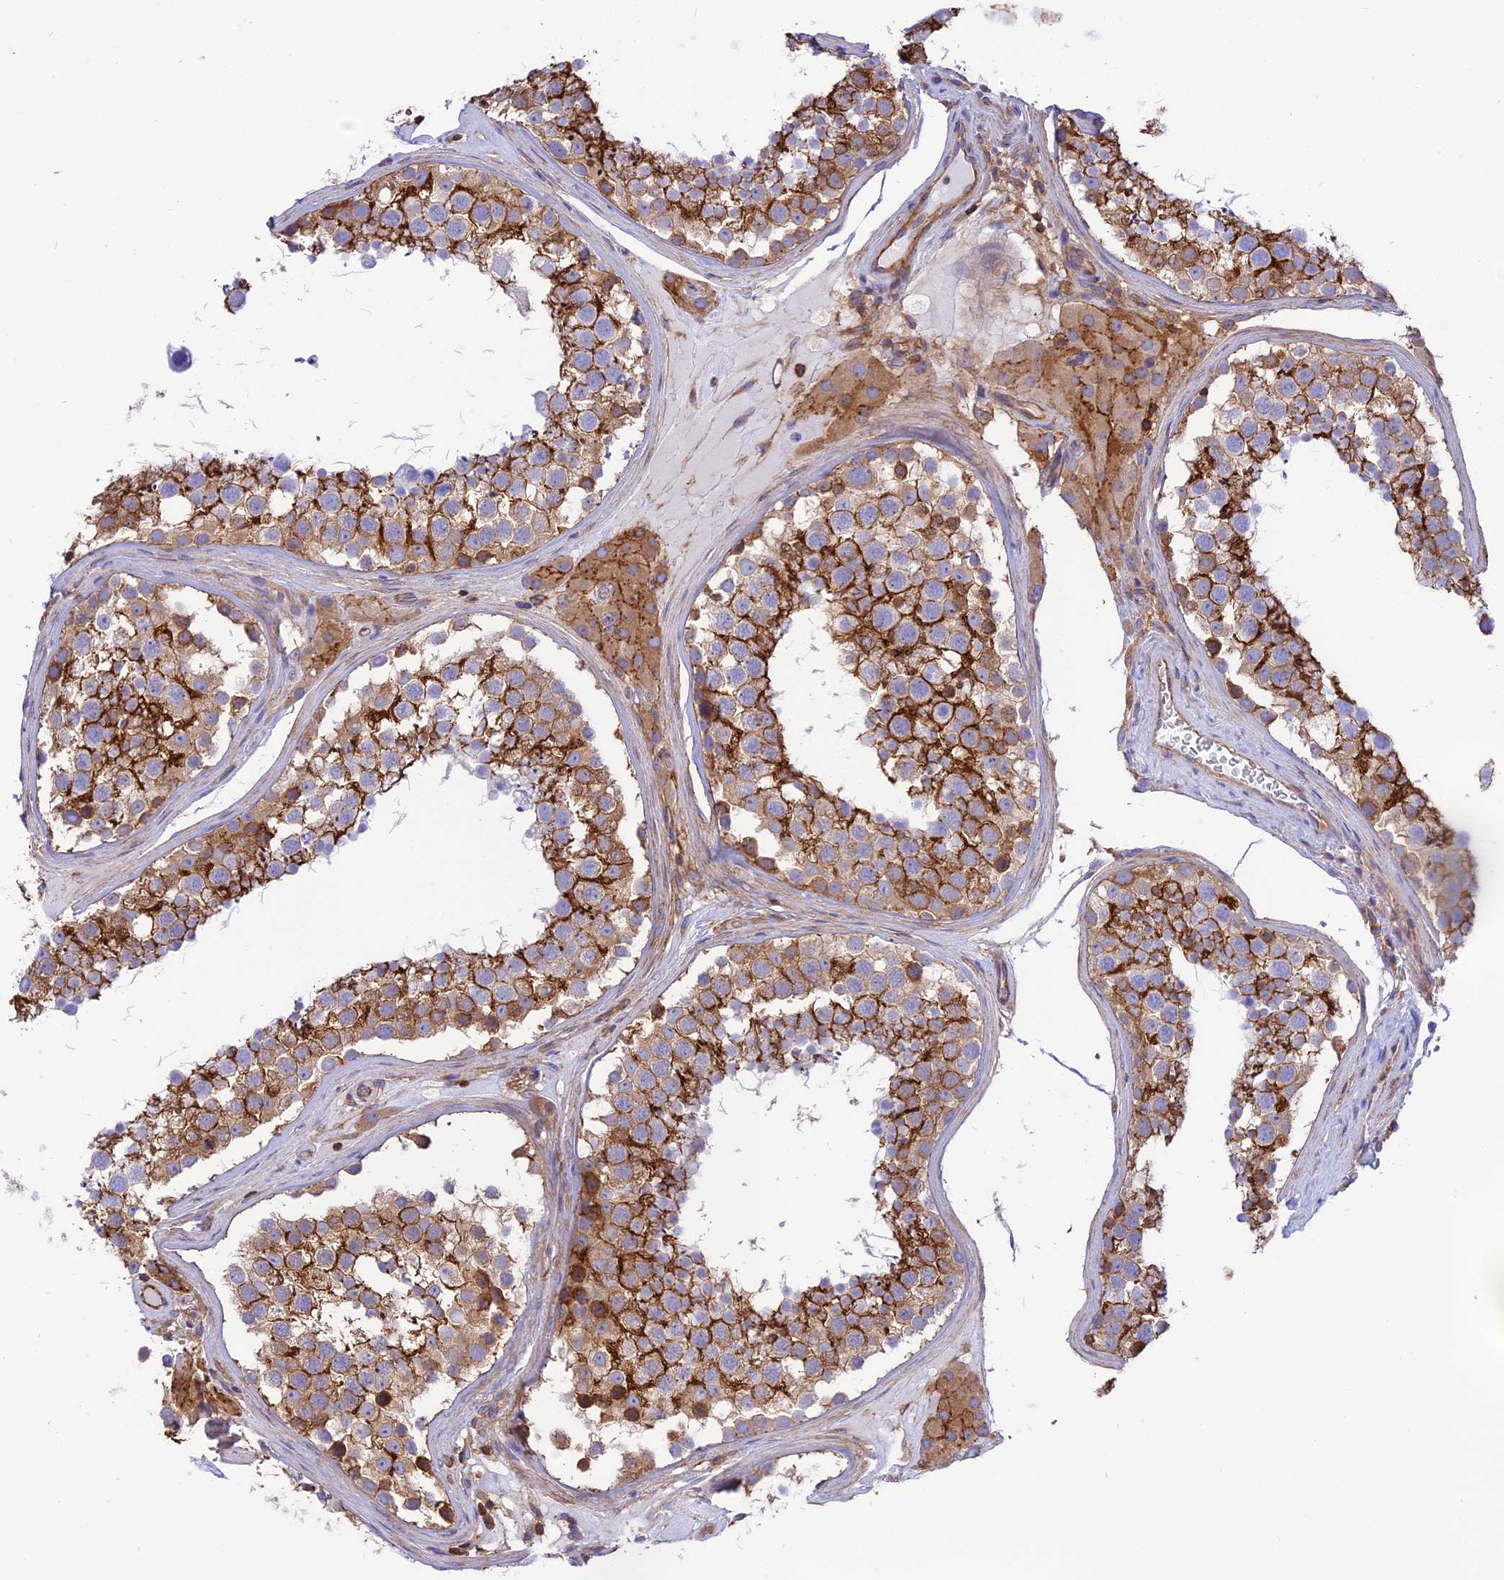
{"staining": {"intensity": "moderate", "quantity": ">75%", "location": "cytoplasmic/membranous"}, "tissue": "testis", "cell_type": "Cells in seminiferous ducts", "image_type": "normal", "snomed": [{"axis": "morphology", "description": "Normal tissue, NOS"}, {"axis": "topography", "description": "Testis"}], "caption": "Immunohistochemical staining of benign human testis demonstrates >75% levels of moderate cytoplasmic/membranous protein staining in about >75% of cells in seminiferous ducts.", "gene": "SEPTIN9", "patient": {"sex": "male", "age": 46}}